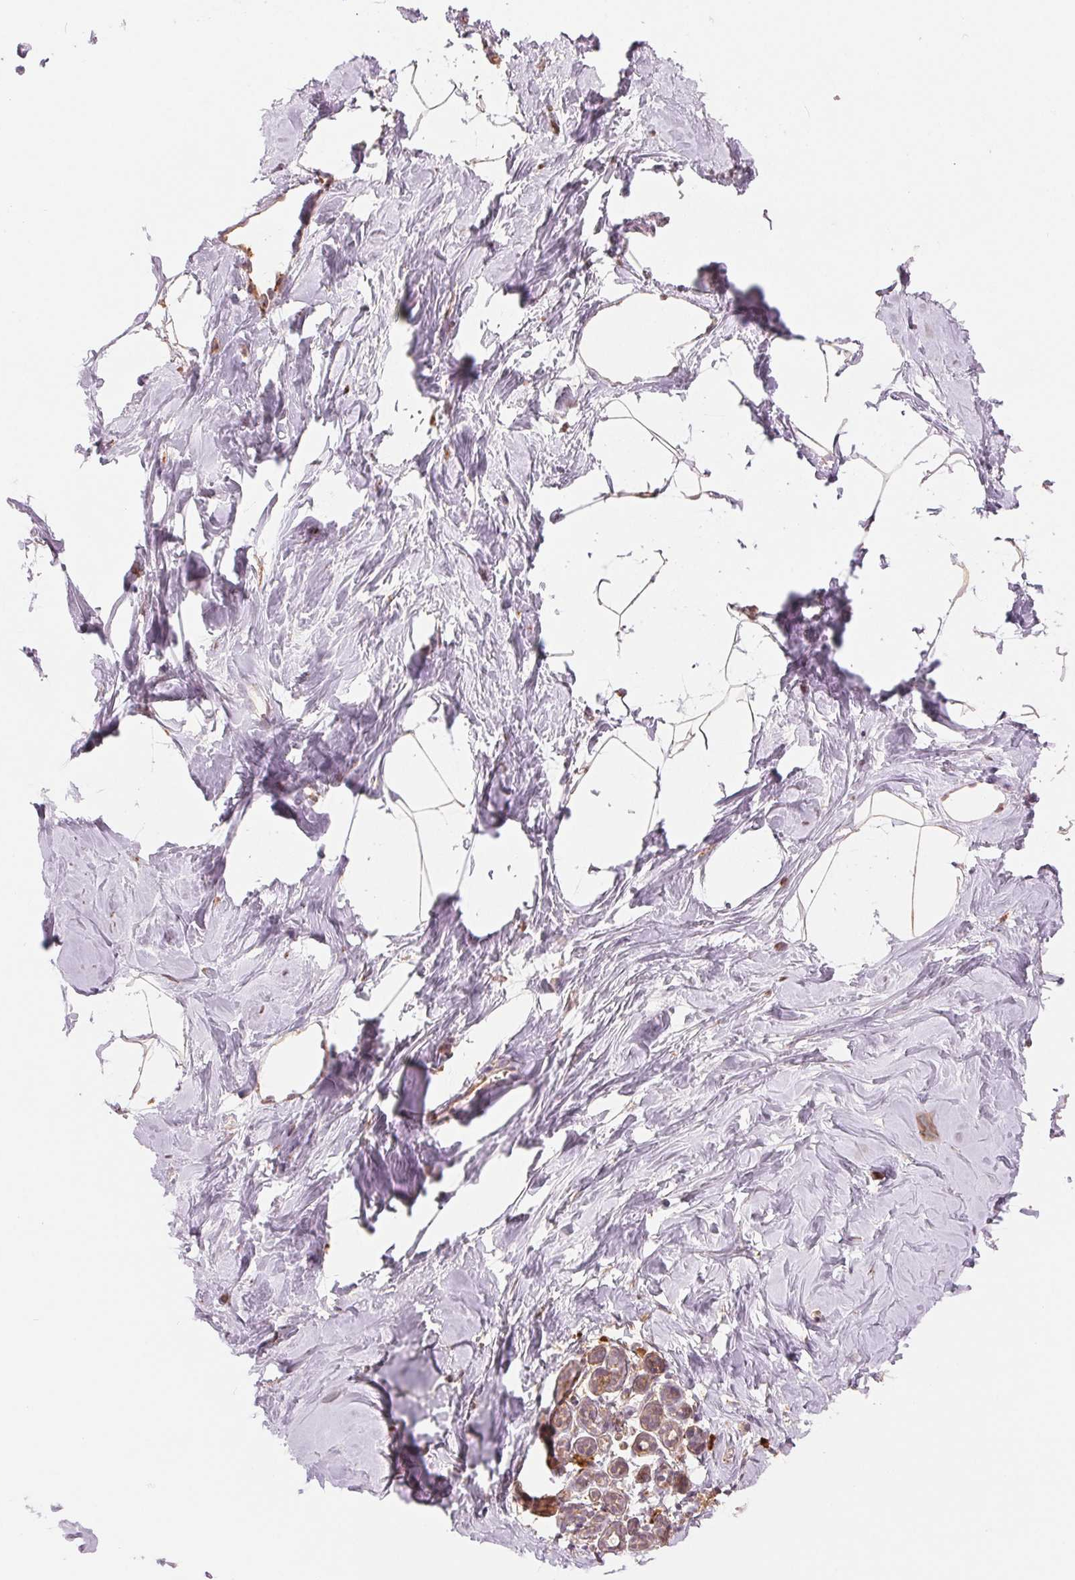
{"staining": {"intensity": "negative", "quantity": "none", "location": "none"}, "tissue": "breast", "cell_type": "Adipocytes", "image_type": "normal", "snomed": [{"axis": "morphology", "description": "Normal tissue, NOS"}, {"axis": "topography", "description": "Breast"}], "caption": "Adipocytes are negative for protein expression in unremarkable human breast. Brightfield microscopy of immunohistochemistry stained with DAB (brown) and hematoxylin (blue), captured at high magnification.", "gene": "SLC20A1", "patient": {"sex": "female", "age": 32}}